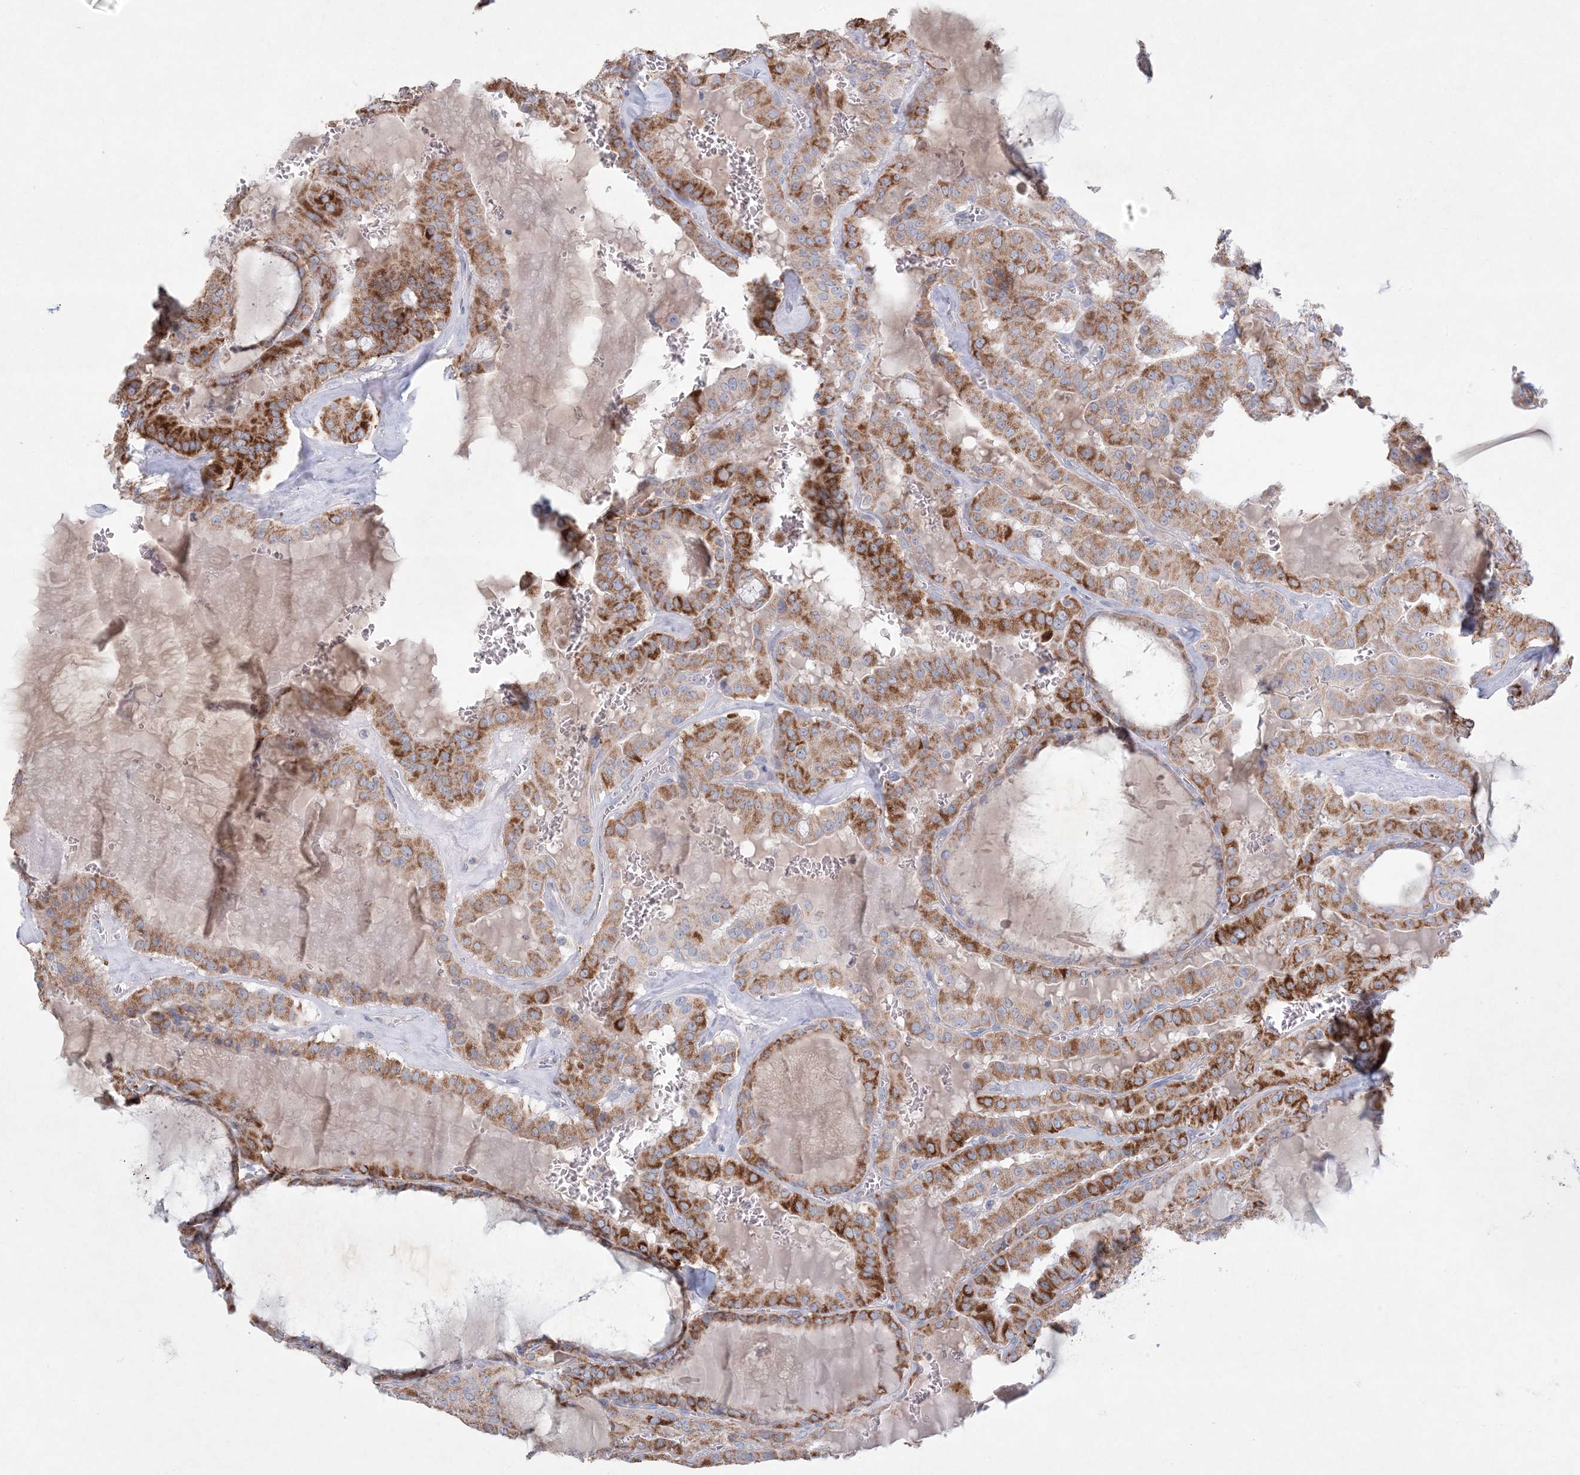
{"staining": {"intensity": "strong", "quantity": ">75%", "location": "cytoplasmic/membranous"}, "tissue": "thyroid cancer", "cell_type": "Tumor cells", "image_type": "cancer", "snomed": [{"axis": "morphology", "description": "Papillary adenocarcinoma, NOS"}, {"axis": "topography", "description": "Thyroid gland"}], "caption": "Immunohistochemistry (IHC) photomicrograph of thyroid cancer stained for a protein (brown), which displays high levels of strong cytoplasmic/membranous staining in approximately >75% of tumor cells.", "gene": "KCTD6", "patient": {"sex": "male", "age": 52}}